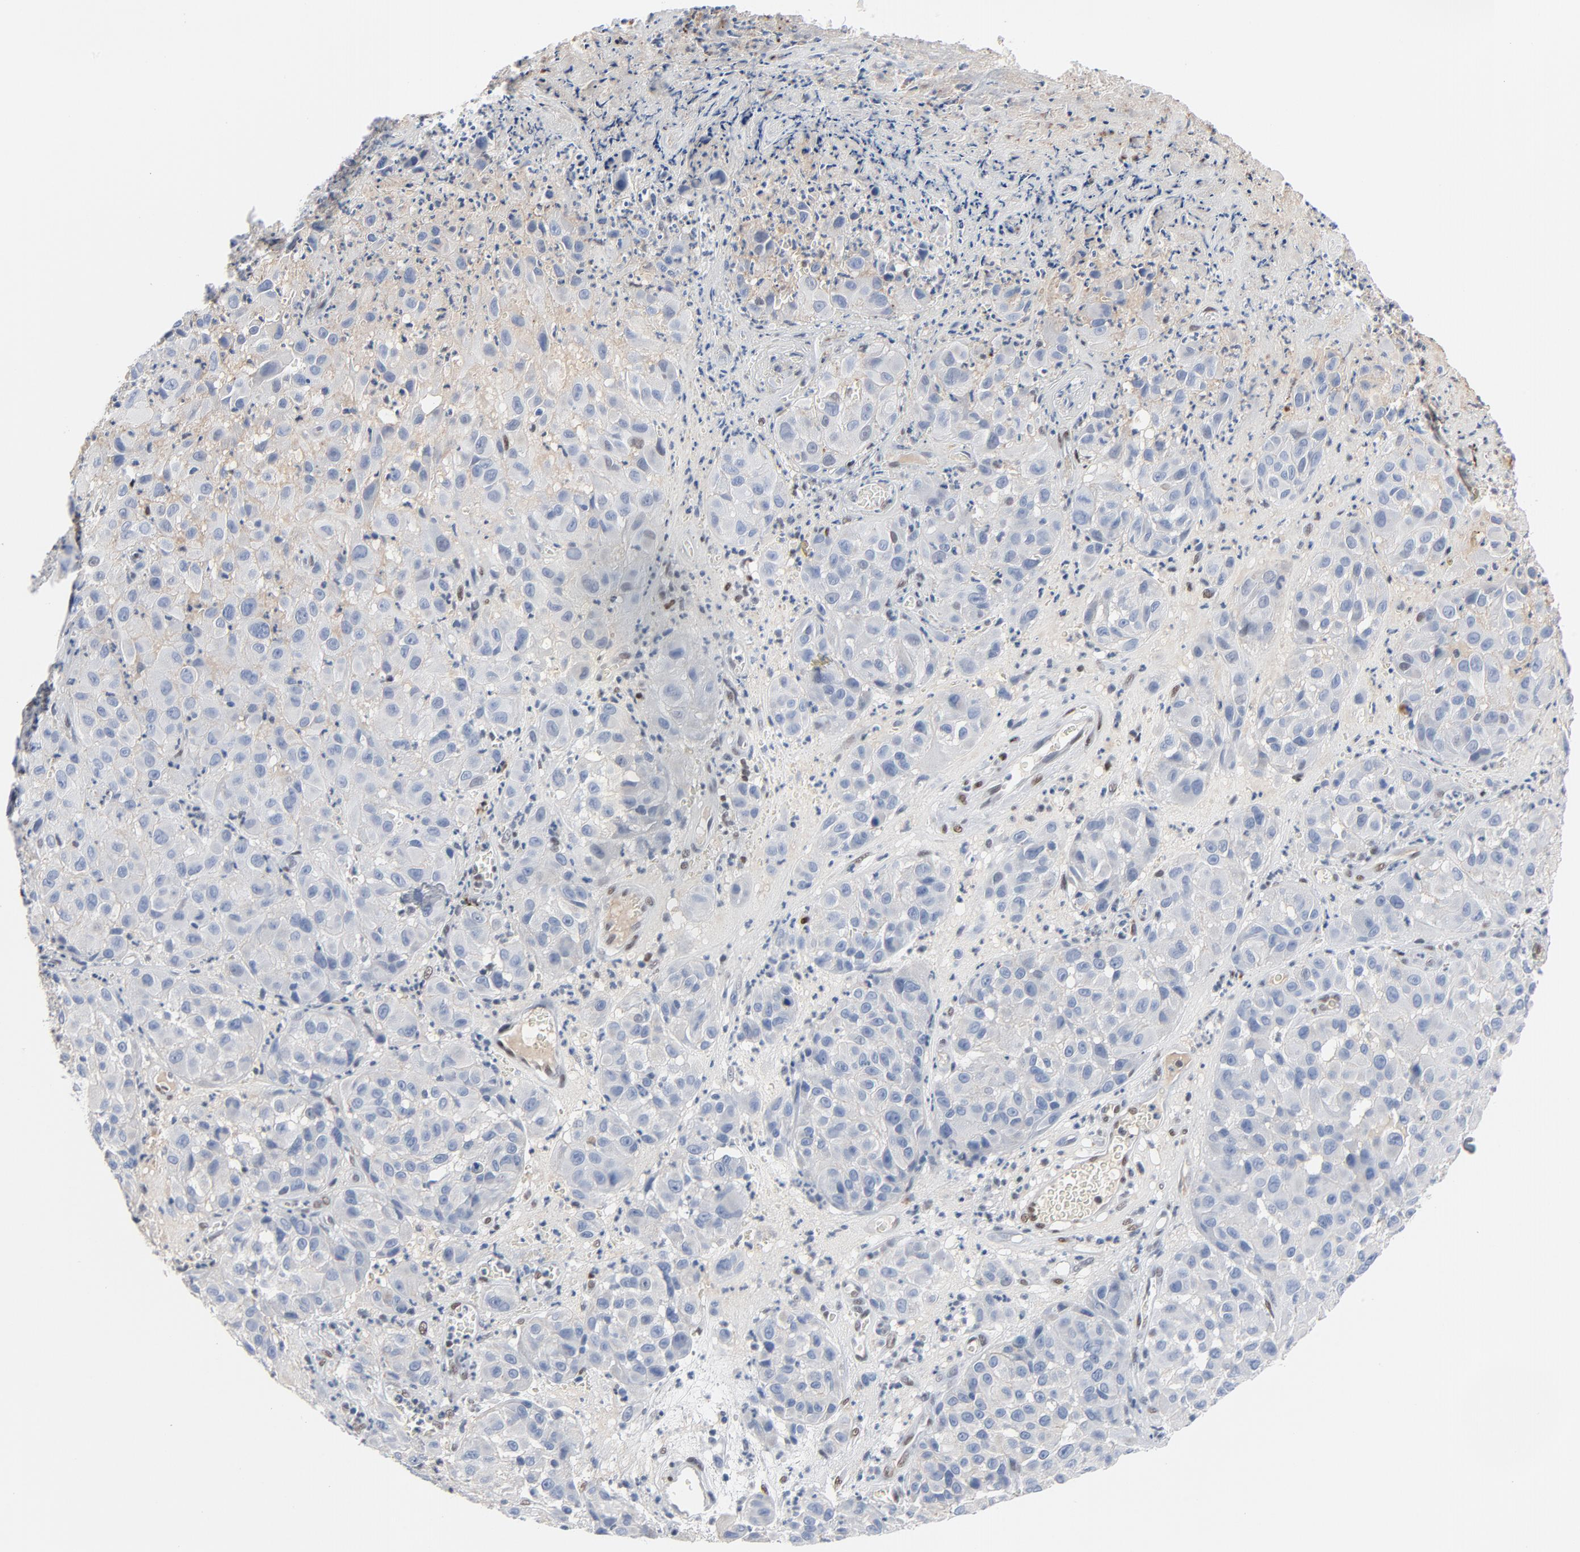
{"staining": {"intensity": "negative", "quantity": "none", "location": "none"}, "tissue": "melanoma", "cell_type": "Tumor cells", "image_type": "cancer", "snomed": [{"axis": "morphology", "description": "Malignant melanoma, NOS"}, {"axis": "topography", "description": "Skin"}], "caption": "Immunohistochemistry (IHC) of malignant melanoma exhibits no expression in tumor cells. (Stains: DAB immunohistochemistry (IHC) with hematoxylin counter stain, Microscopy: brightfield microscopy at high magnification).", "gene": "FOXP1", "patient": {"sex": "female", "age": 21}}